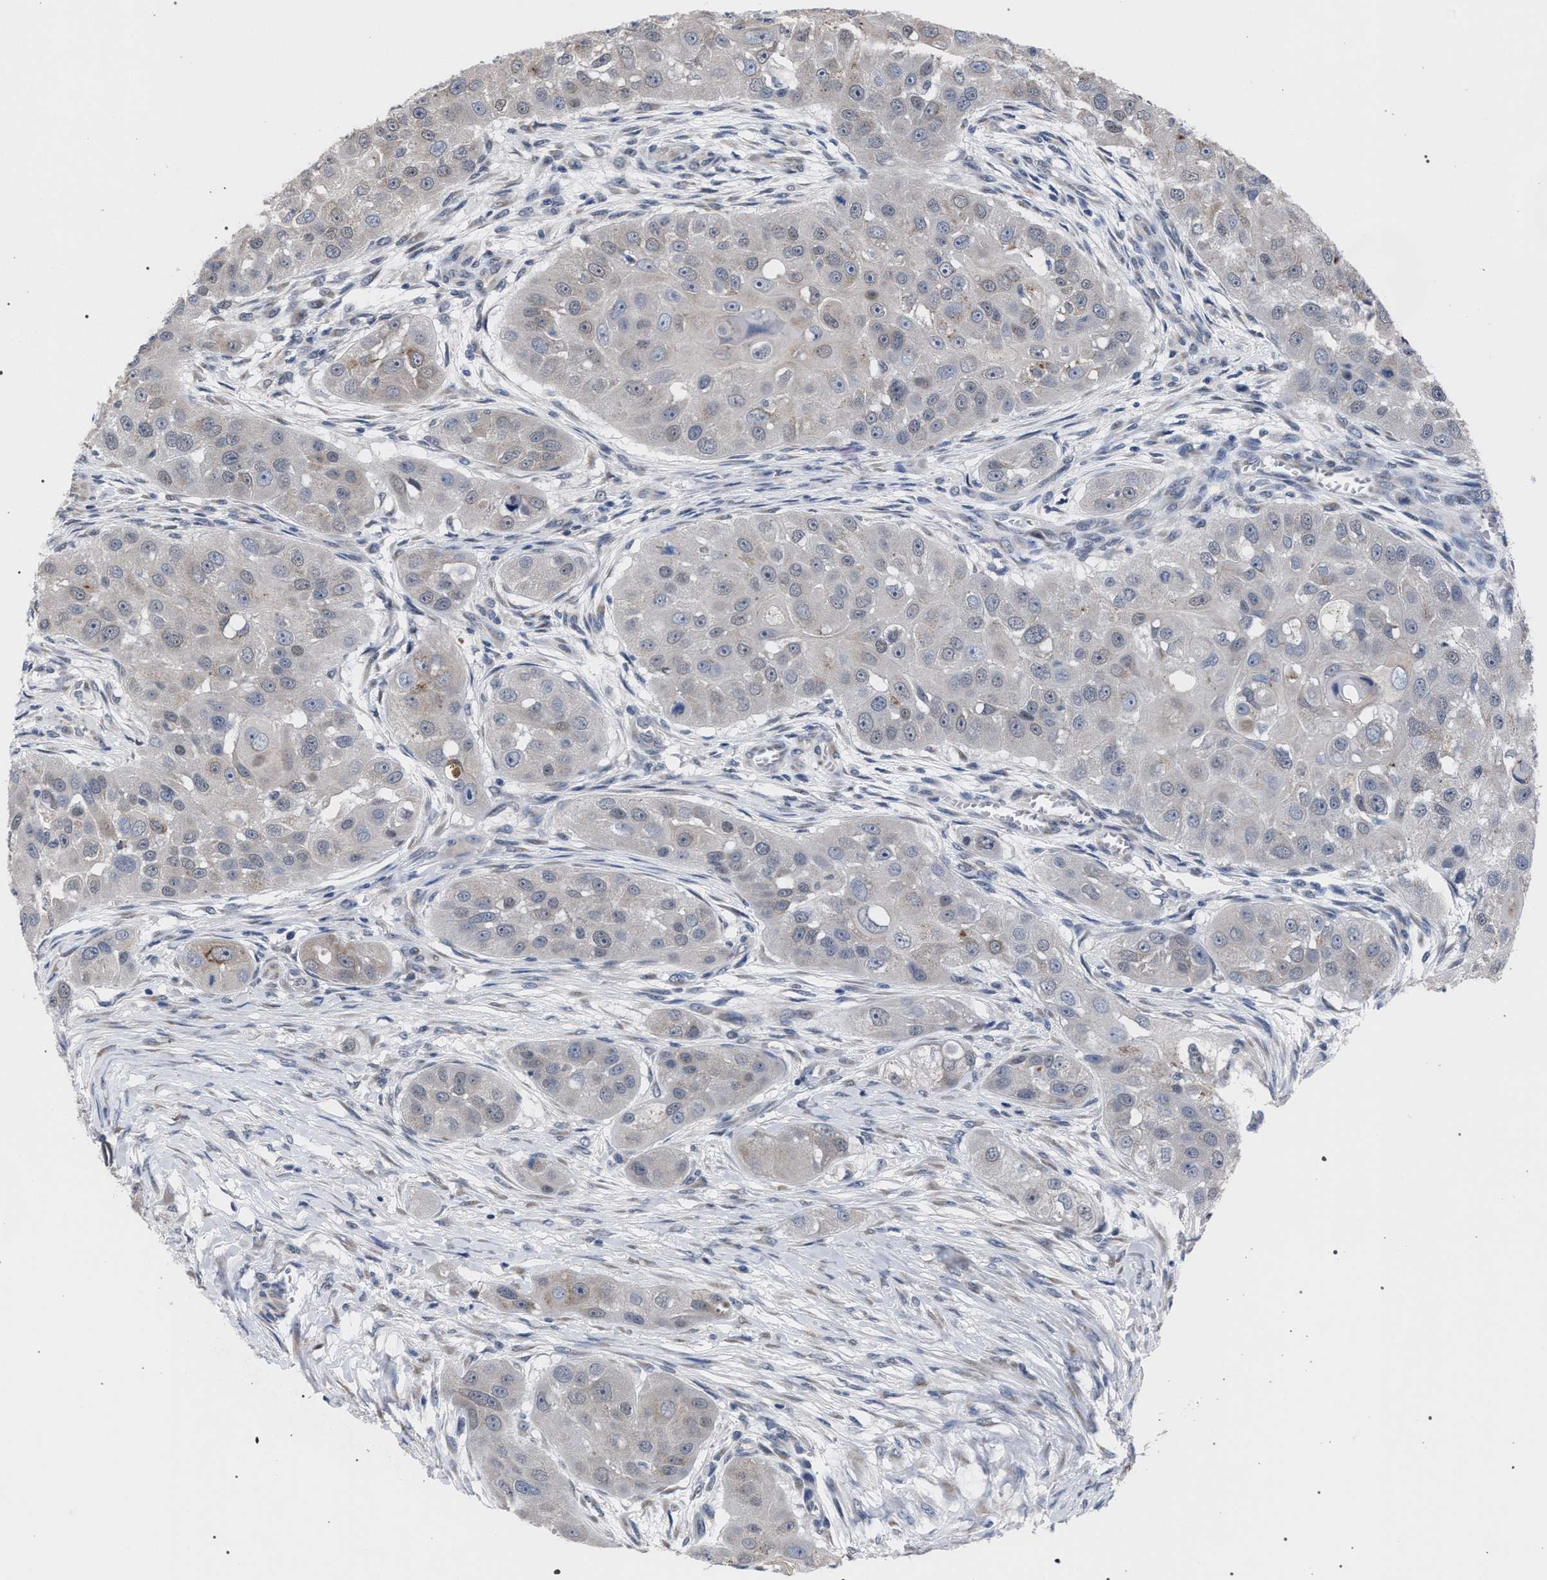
{"staining": {"intensity": "negative", "quantity": "none", "location": "none"}, "tissue": "head and neck cancer", "cell_type": "Tumor cells", "image_type": "cancer", "snomed": [{"axis": "morphology", "description": "Normal tissue, NOS"}, {"axis": "morphology", "description": "Squamous cell carcinoma, NOS"}, {"axis": "topography", "description": "Skeletal muscle"}, {"axis": "topography", "description": "Head-Neck"}], "caption": "Immunohistochemistry photomicrograph of human head and neck cancer stained for a protein (brown), which reveals no positivity in tumor cells.", "gene": "GOLGA2", "patient": {"sex": "male", "age": 51}}